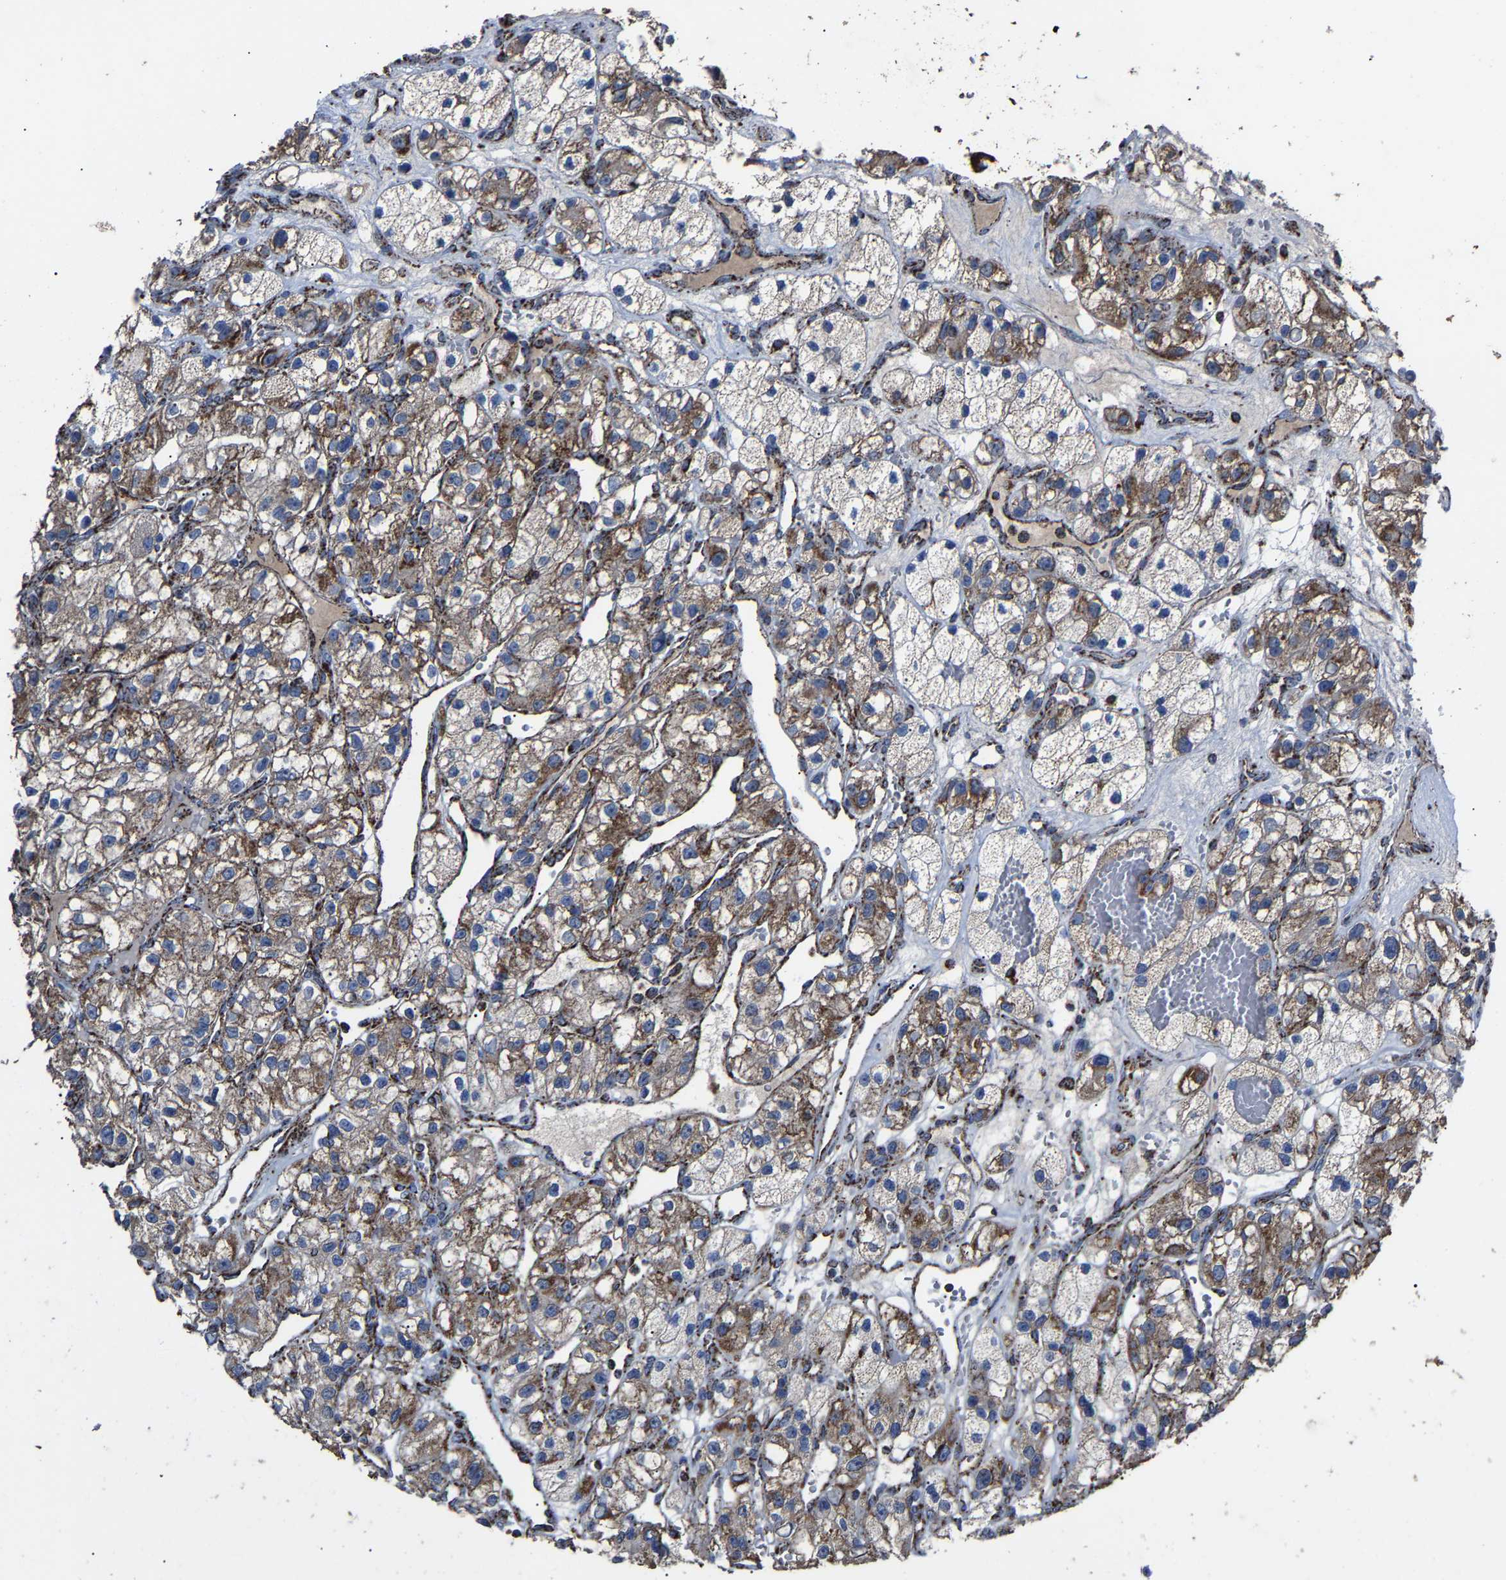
{"staining": {"intensity": "moderate", "quantity": ">75%", "location": "cytoplasmic/membranous"}, "tissue": "renal cancer", "cell_type": "Tumor cells", "image_type": "cancer", "snomed": [{"axis": "morphology", "description": "Adenocarcinoma, NOS"}, {"axis": "topography", "description": "Kidney"}], "caption": "Human adenocarcinoma (renal) stained for a protein (brown) reveals moderate cytoplasmic/membranous positive expression in about >75% of tumor cells.", "gene": "NDUFV3", "patient": {"sex": "female", "age": 57}}